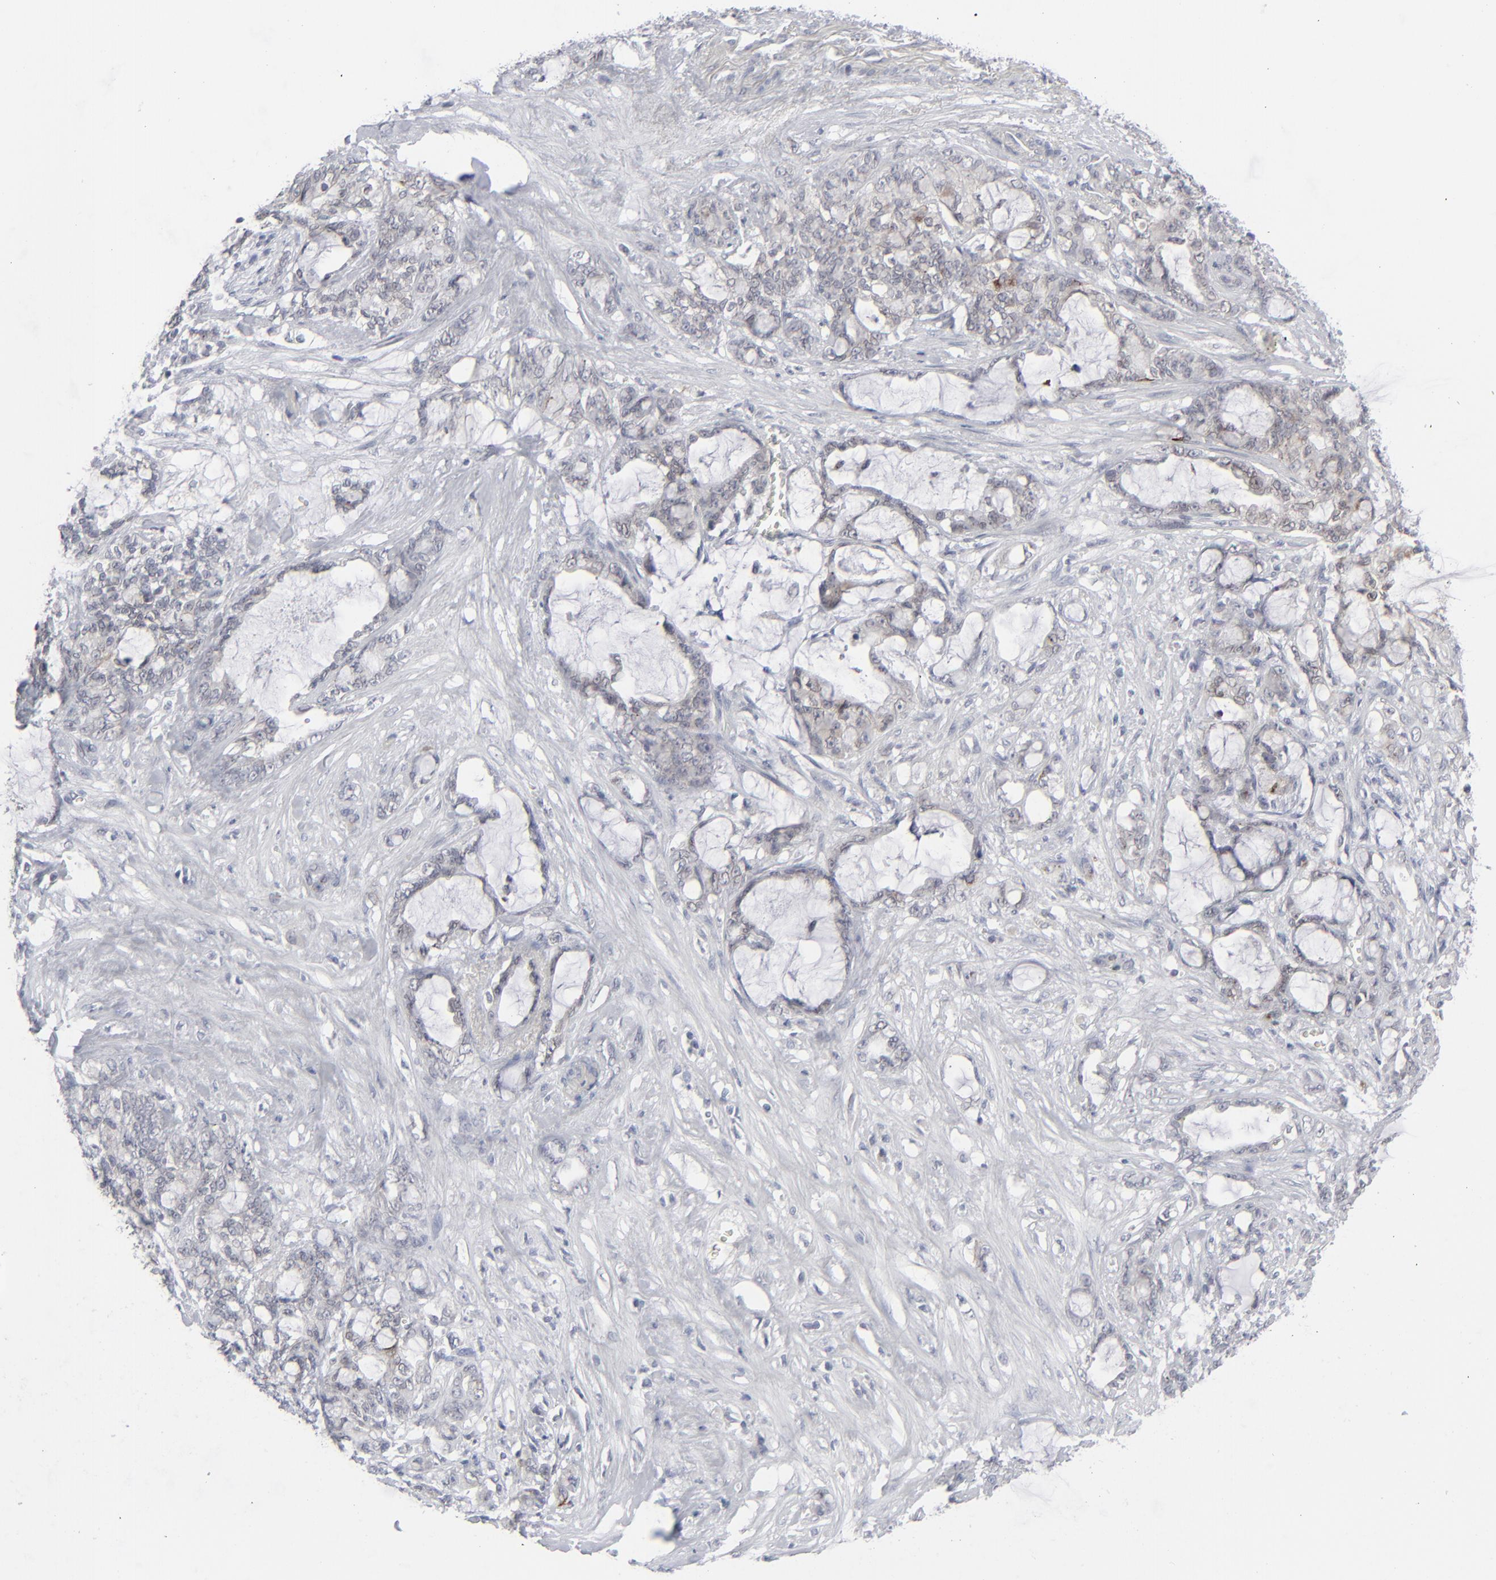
{"staining": {"intensity": "weak", "quantity": "<25%", "location": "cytoplasmic/membranous"}, "tissue": "pancreatic cancer", "cell_type": "Tumor cells", "image_type": "cancer", "snomed": [{"axis": "morphology", "description": "Adenocarcinoma, NOS"}, {"axis": "topography", "description": "Pancreas"}], "caption": "A photomicrograph of human pancreatic adenocarcinoma is negative for staining in tumor cells. (Brightfield microscopy of DAB (3,3'-diaminobenzidine) immunohistochemistry (IHC) at high magnification).", "gene": "NUP88", "patient": {"sex": "female", "age": 73}}